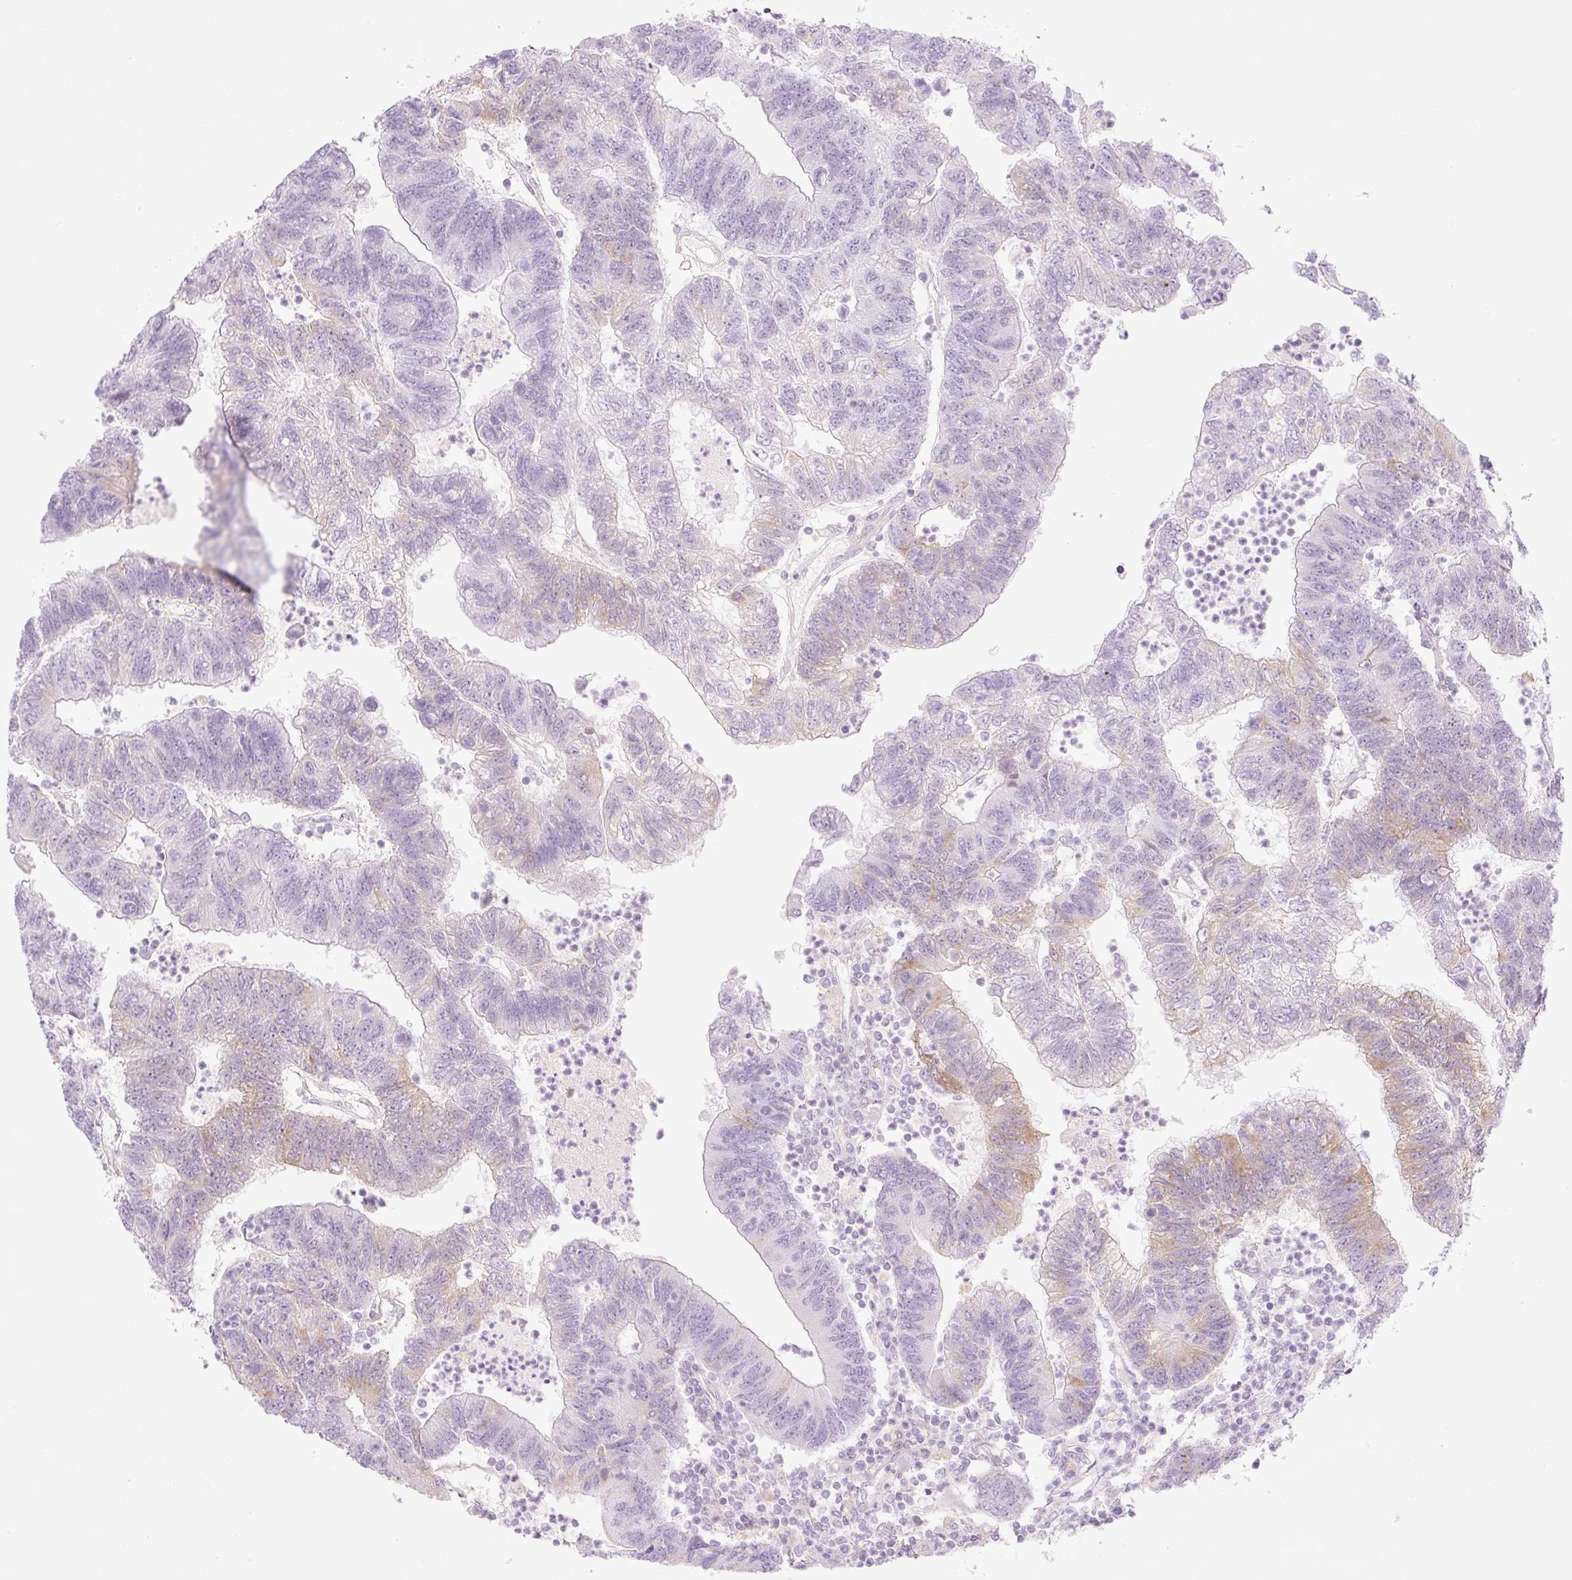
{"staining": {"intensity": "moderate", "quantity": "<25%", "location": "cytoplasmic/membranous"}, "tissue": "colorectal cancer", "cell_type": "Tumor cells", "image_type": "cancer", "snomed": [{"axis": "morphology", "description": "Adenocarcinoma, NOS"}, {"axis": "topography", "description": "Colon"}], "caption": "Colorectal adenocarcinoma stained with a brown dye demonstrates moderate cytoplasmic/membranous positive expression in approximately <25% of tumor cells.", "gene": "MIA2", "patient": {"sex": "female", "age": 48}}